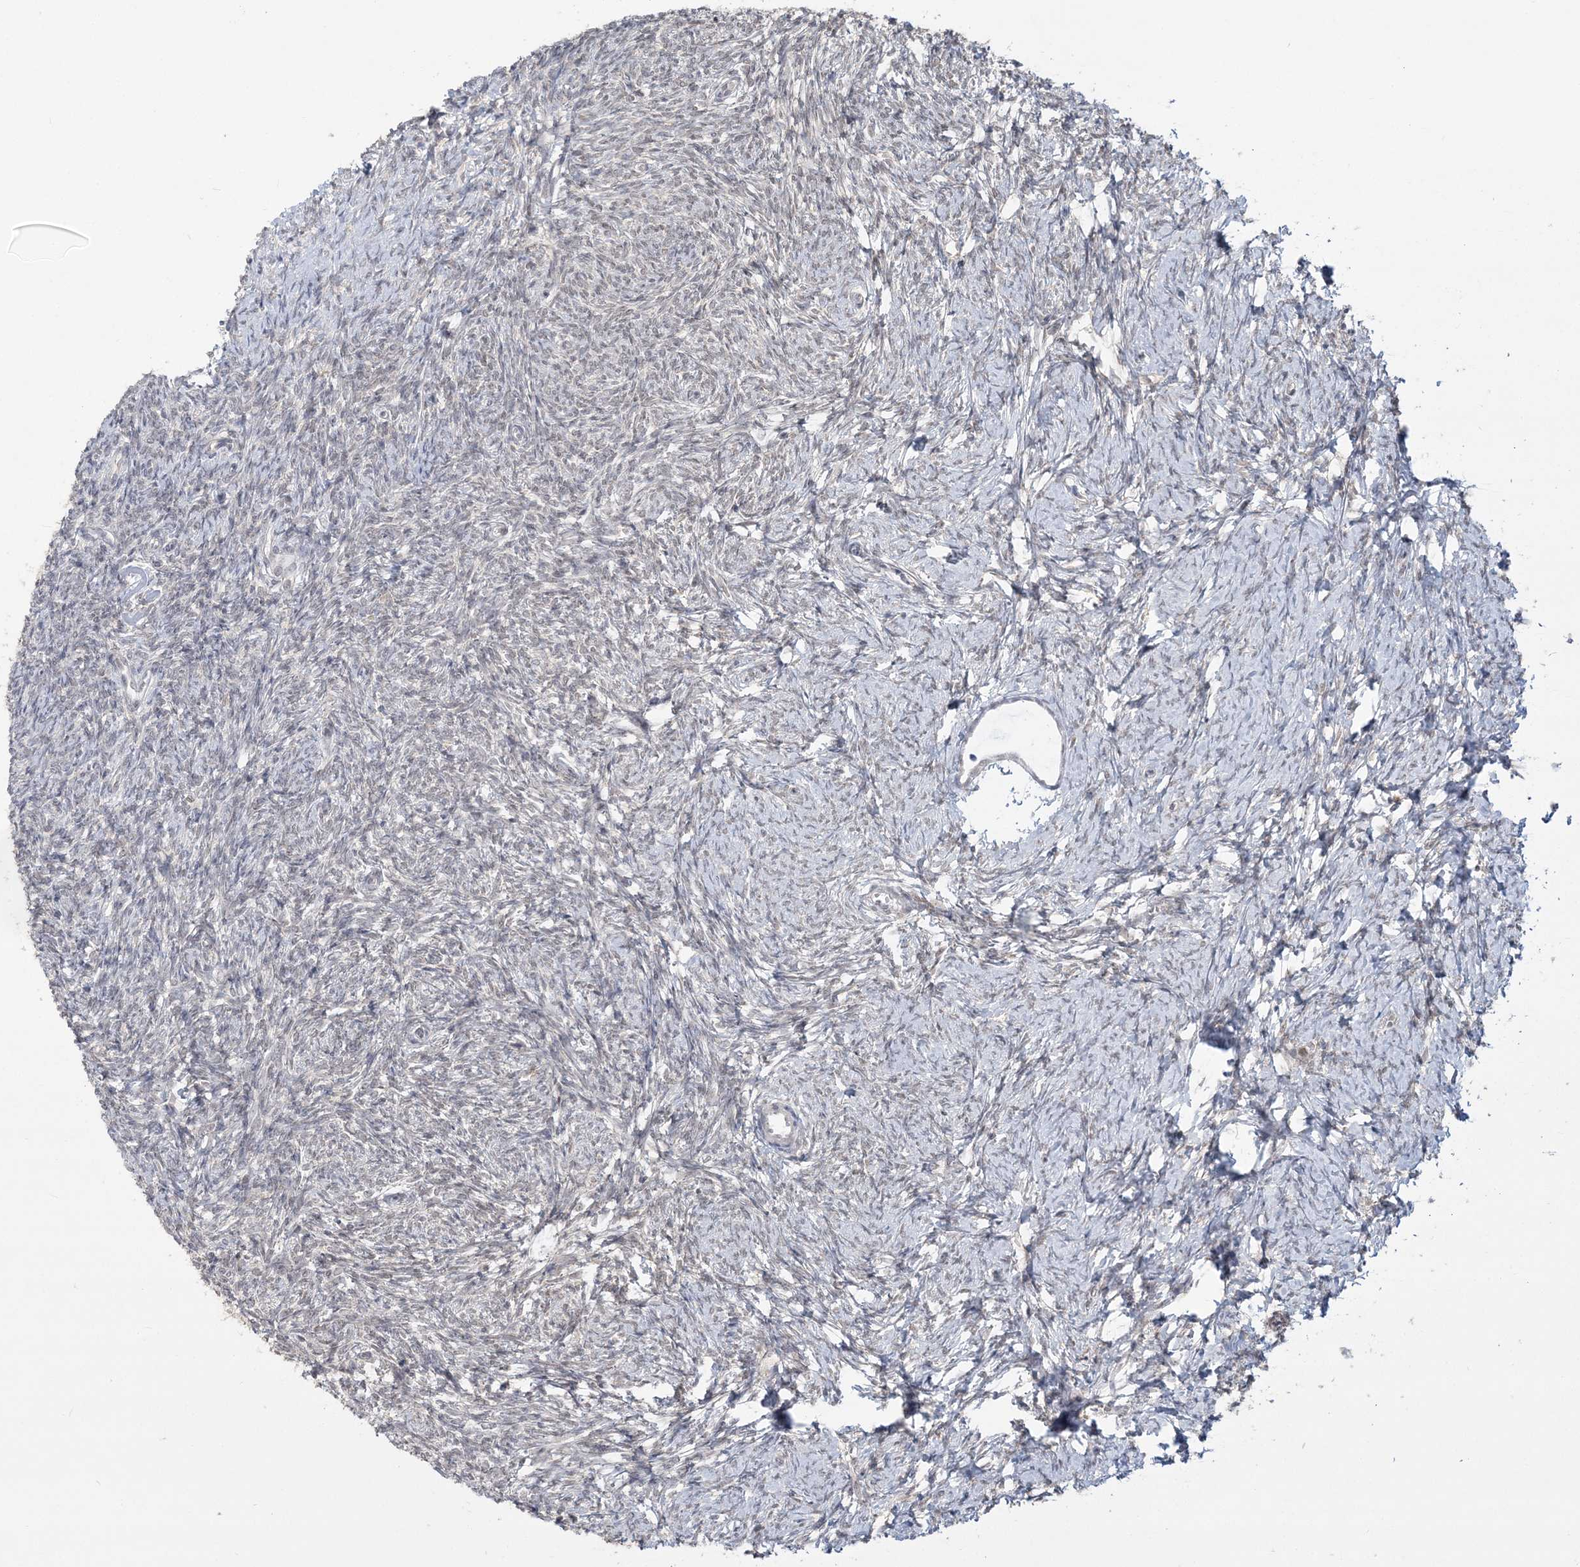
{"staining": {"intensity": "negative", "quantity": "none", "location": "none"}, "tissue": "ovary", "cell_type": "Ovarian stroma cells", "image_type": "normal", "snomed": [{"axis": "morphology", "description": "Normal tissue, NOS"}, {"axis": "morphology", "description": "Cyst, NOS"}, {"axis": "topography", "description": "Ovary"}], "caption": "A high-resolution micrograph shows immunohistochemistry staining of normal ovary, which reveals no significant positivity in ovarian stroma cells.", "gene": "ANKS1A", "patient": {"sex": "female", "age": 33}}